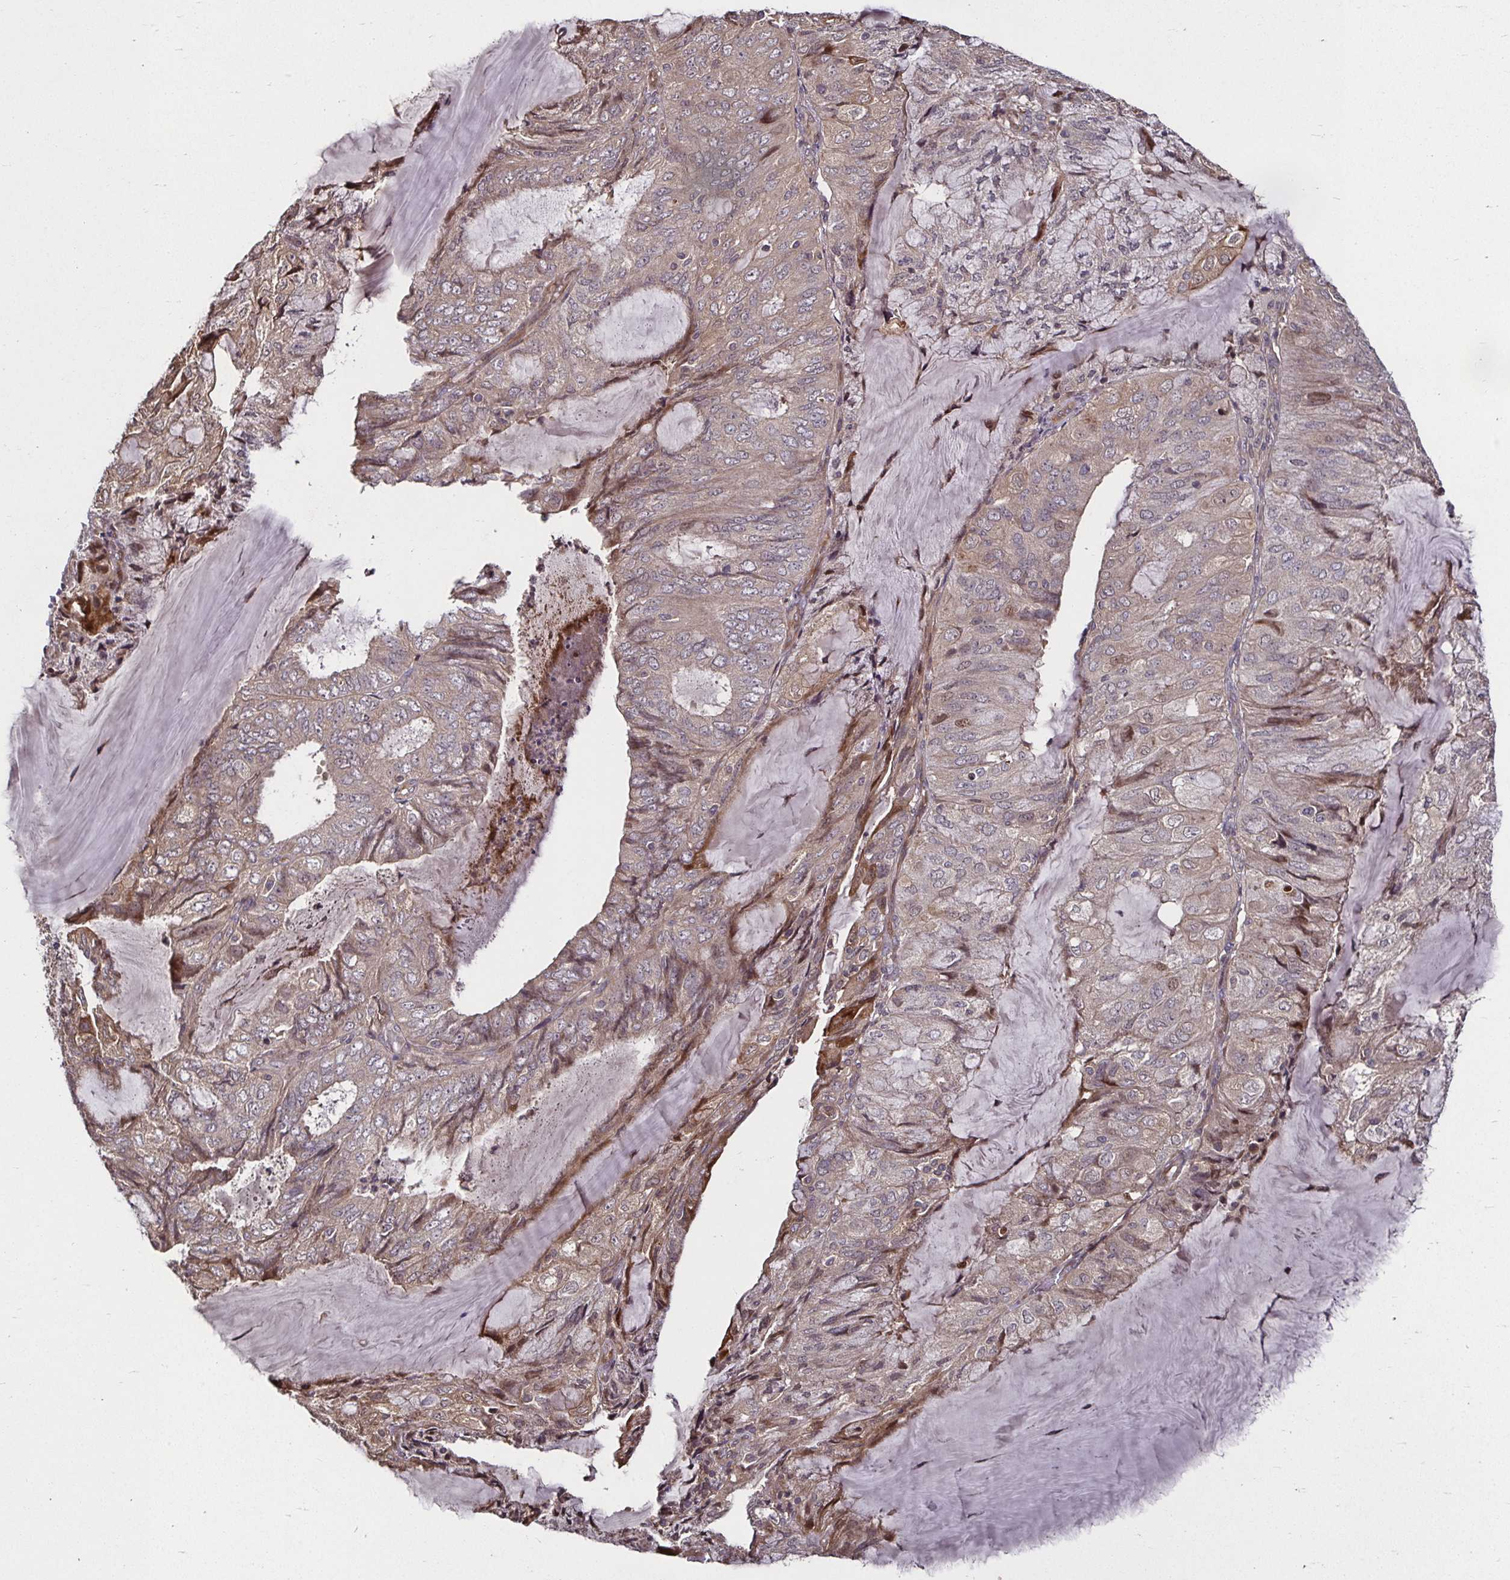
{"staining": {"intensity": "weak", "quantity": "25%-75%", "location": "cytoplasmic/membranous"}, "tissue": "endometrial cancer", "cell_type": "Tumor cells", "image_type": "cancer", "snomed": [{"axis": "morphology", "description": "Adenocarcinoma, NOS"}, {"axis": "topography", "description": "Endometrium"}], "caption": "This image shows immunohistochemistry (IHC) staining of endometrial cancer, with low weak cytoplasmic/membranous staining in approximately 25%-75% of tumor cells.", "gene": "SMYD3", "patient": {"sex": "female", "age": 81}}